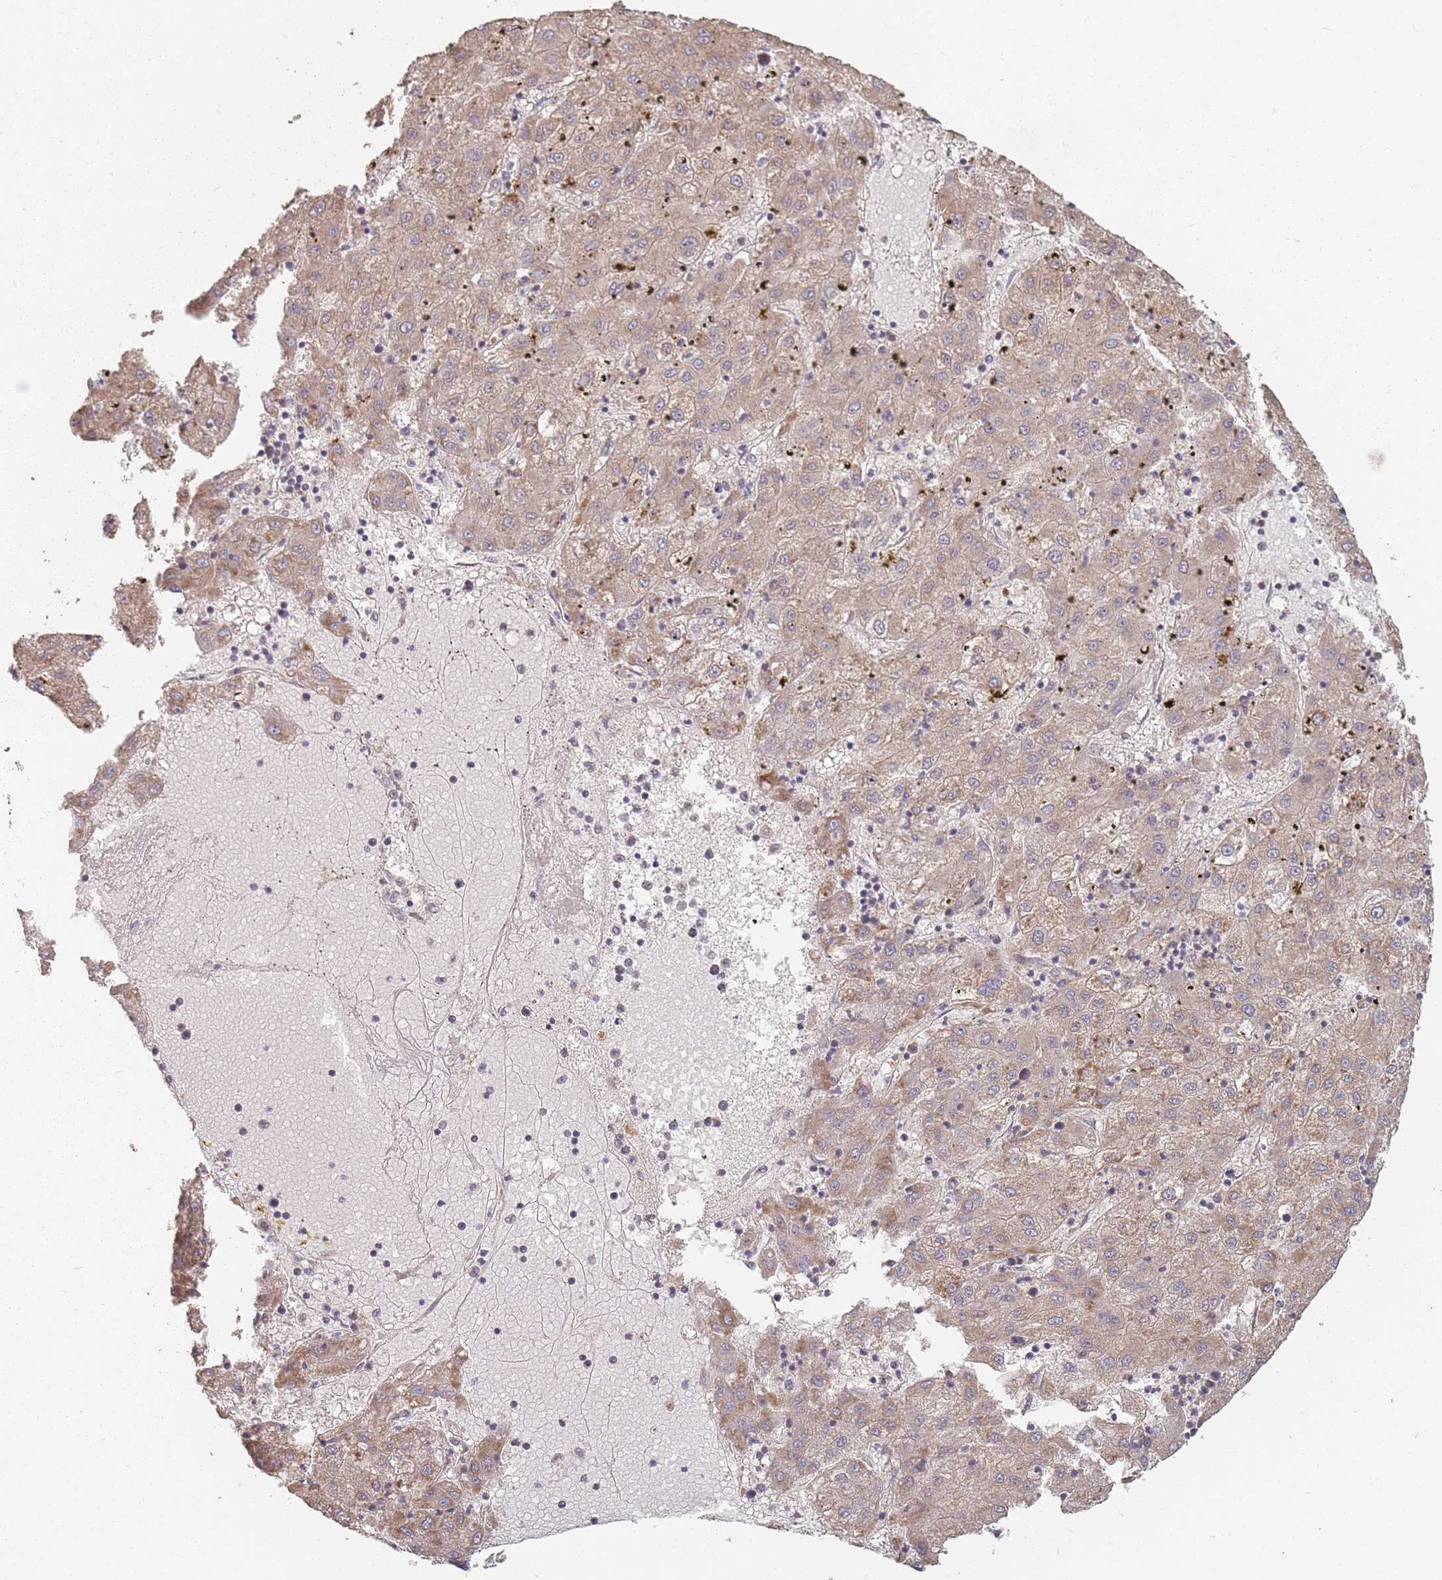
{"staining": {"intensity": "moderate", "quantity": ">75%", "location": "cytoplasmic/membranous"}, "tissue": "liver cancer", "cell_type": "Tumor cells", "image_type": "cancer", "snomed": [{"axis": "morphology", "description": "Carcinoma, Hepatocellular, NOS"}, {"axis": "topography", "description": "Liver"}], "caption": "A micrograph of liver hepatocellular carcinoma stained for a protein demonstrates moderate cytoplasmic/membranous brown staining in tumor cells.", "gene": "VPS52", "patient": {"sex": "male", "age": 72}}